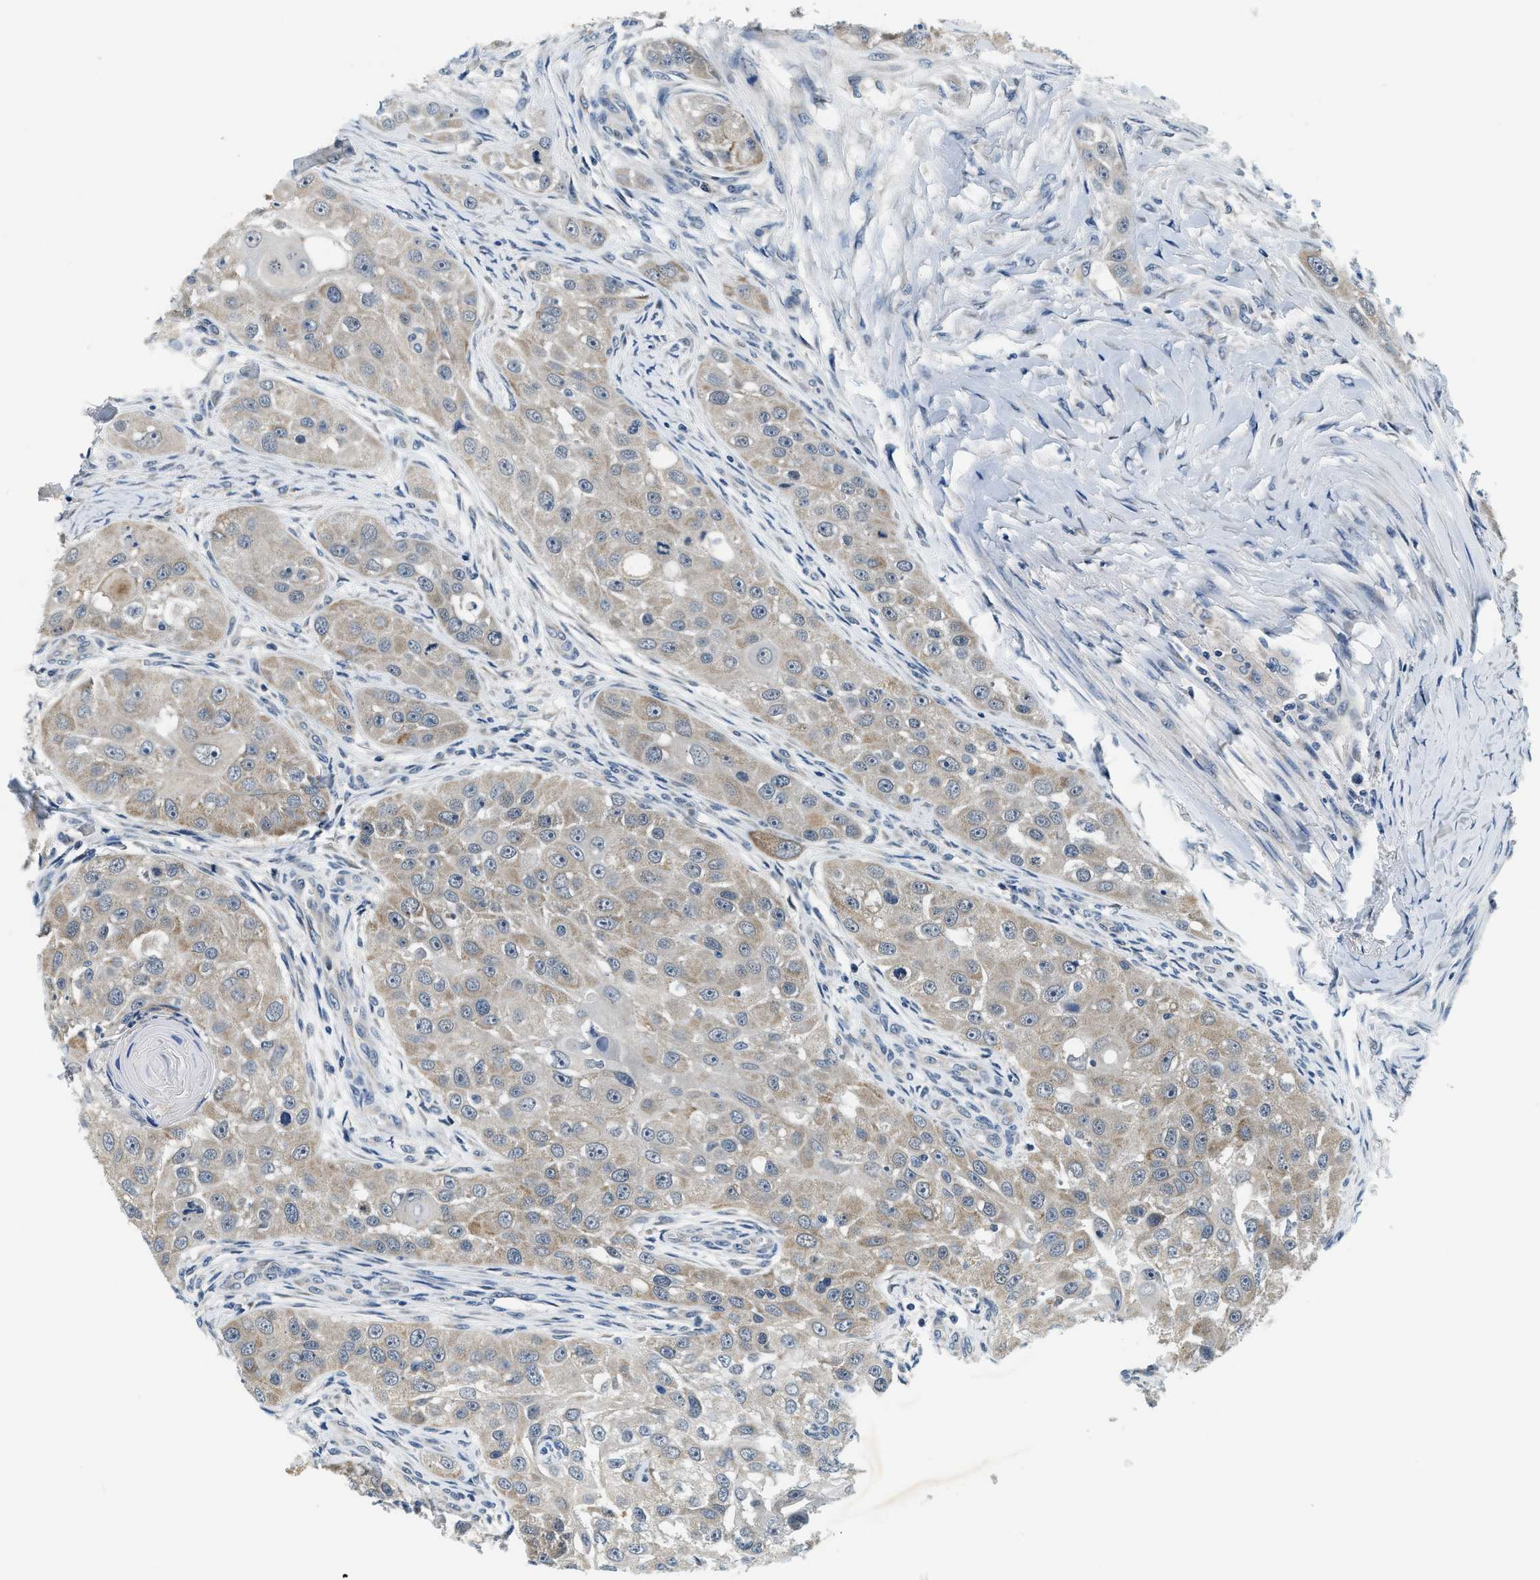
{"staining": {"intensity": "weak", "quantity": "25%-75%", "location": "cytoplasmic/membranous"}, "tissue": "head and neck cancer", "cell_type": "Tumor cells", "image_type": "cancer", "snomed": [{"axis": "morphology", "description": "Normal tissue, NOS"}, {"axis": "morphology", "description": "Squamous cell carcinoma, NOS"}, {"axis": "topography", "description": "Skeletal muscle"}, {"axis": "topography", "description": "Head-Neck"}], "caption": "Immunohistochemical staining of head and neck squamous cell carcinoma displays low levels of weak cytoplasmic/membranous expression in about 25%-75% of tumor cells.", "gene": "YAE1", "patient": {"sex": "male", "age": 51}}